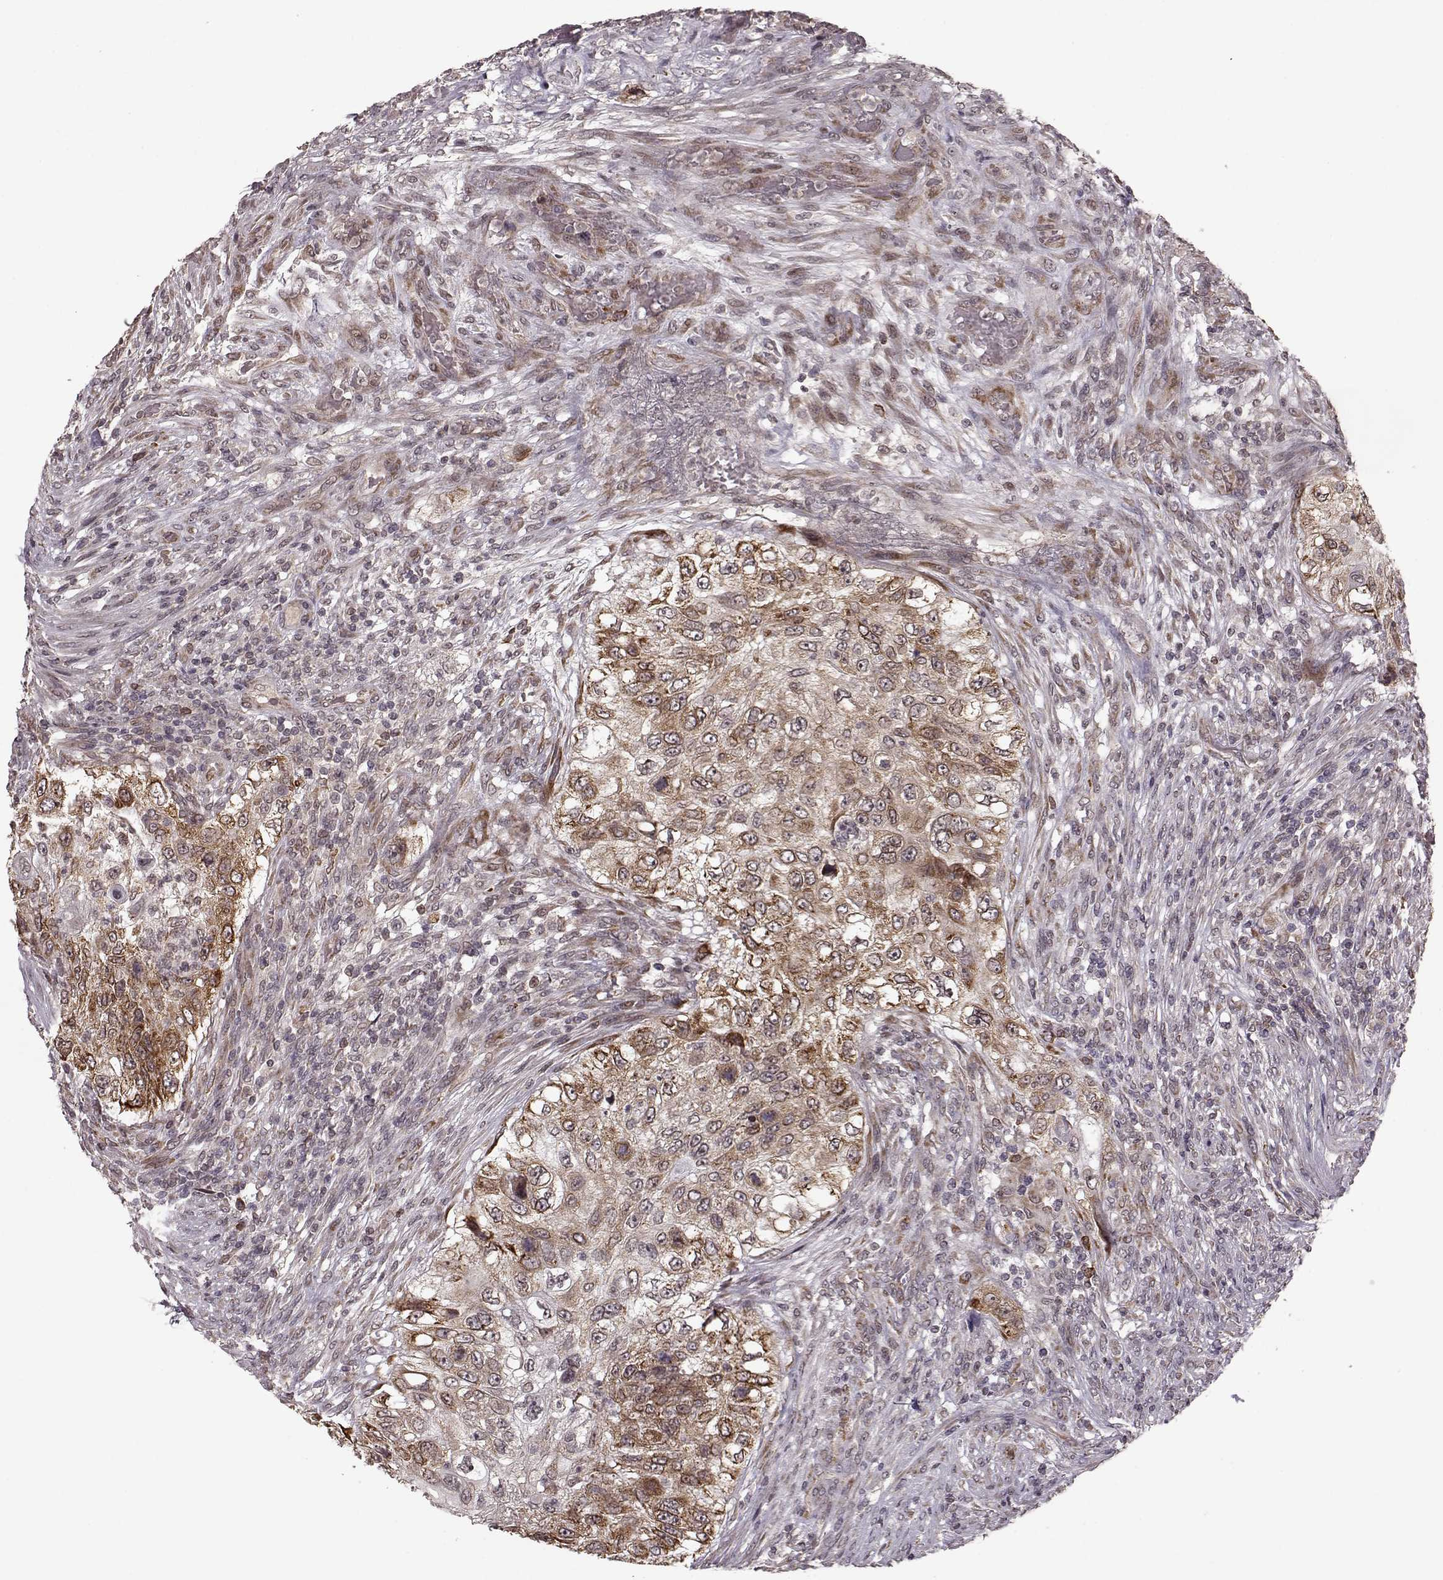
{"staining": {"intensity": "moderate", "quantity": ">75%", "location": "cytoplasmic/membranous"}, "tissue": "urothelial cancer", "cell_type": "Tumor cells", "image_type": "cancer", "snomed": [{"axis": "morphology", "description": "Urothelial carcinoma, High grade"}, {"axis": "topography", "description": "Urinary bladder"}], "caption": "Urothelial cancer stained with a brown dye demonstrates moderate cytoplasmic/membranous positive expression in about >75% of tumor cells.", "gene": "ELOVL5", "patient": {"sex": "female", "age": 60}}